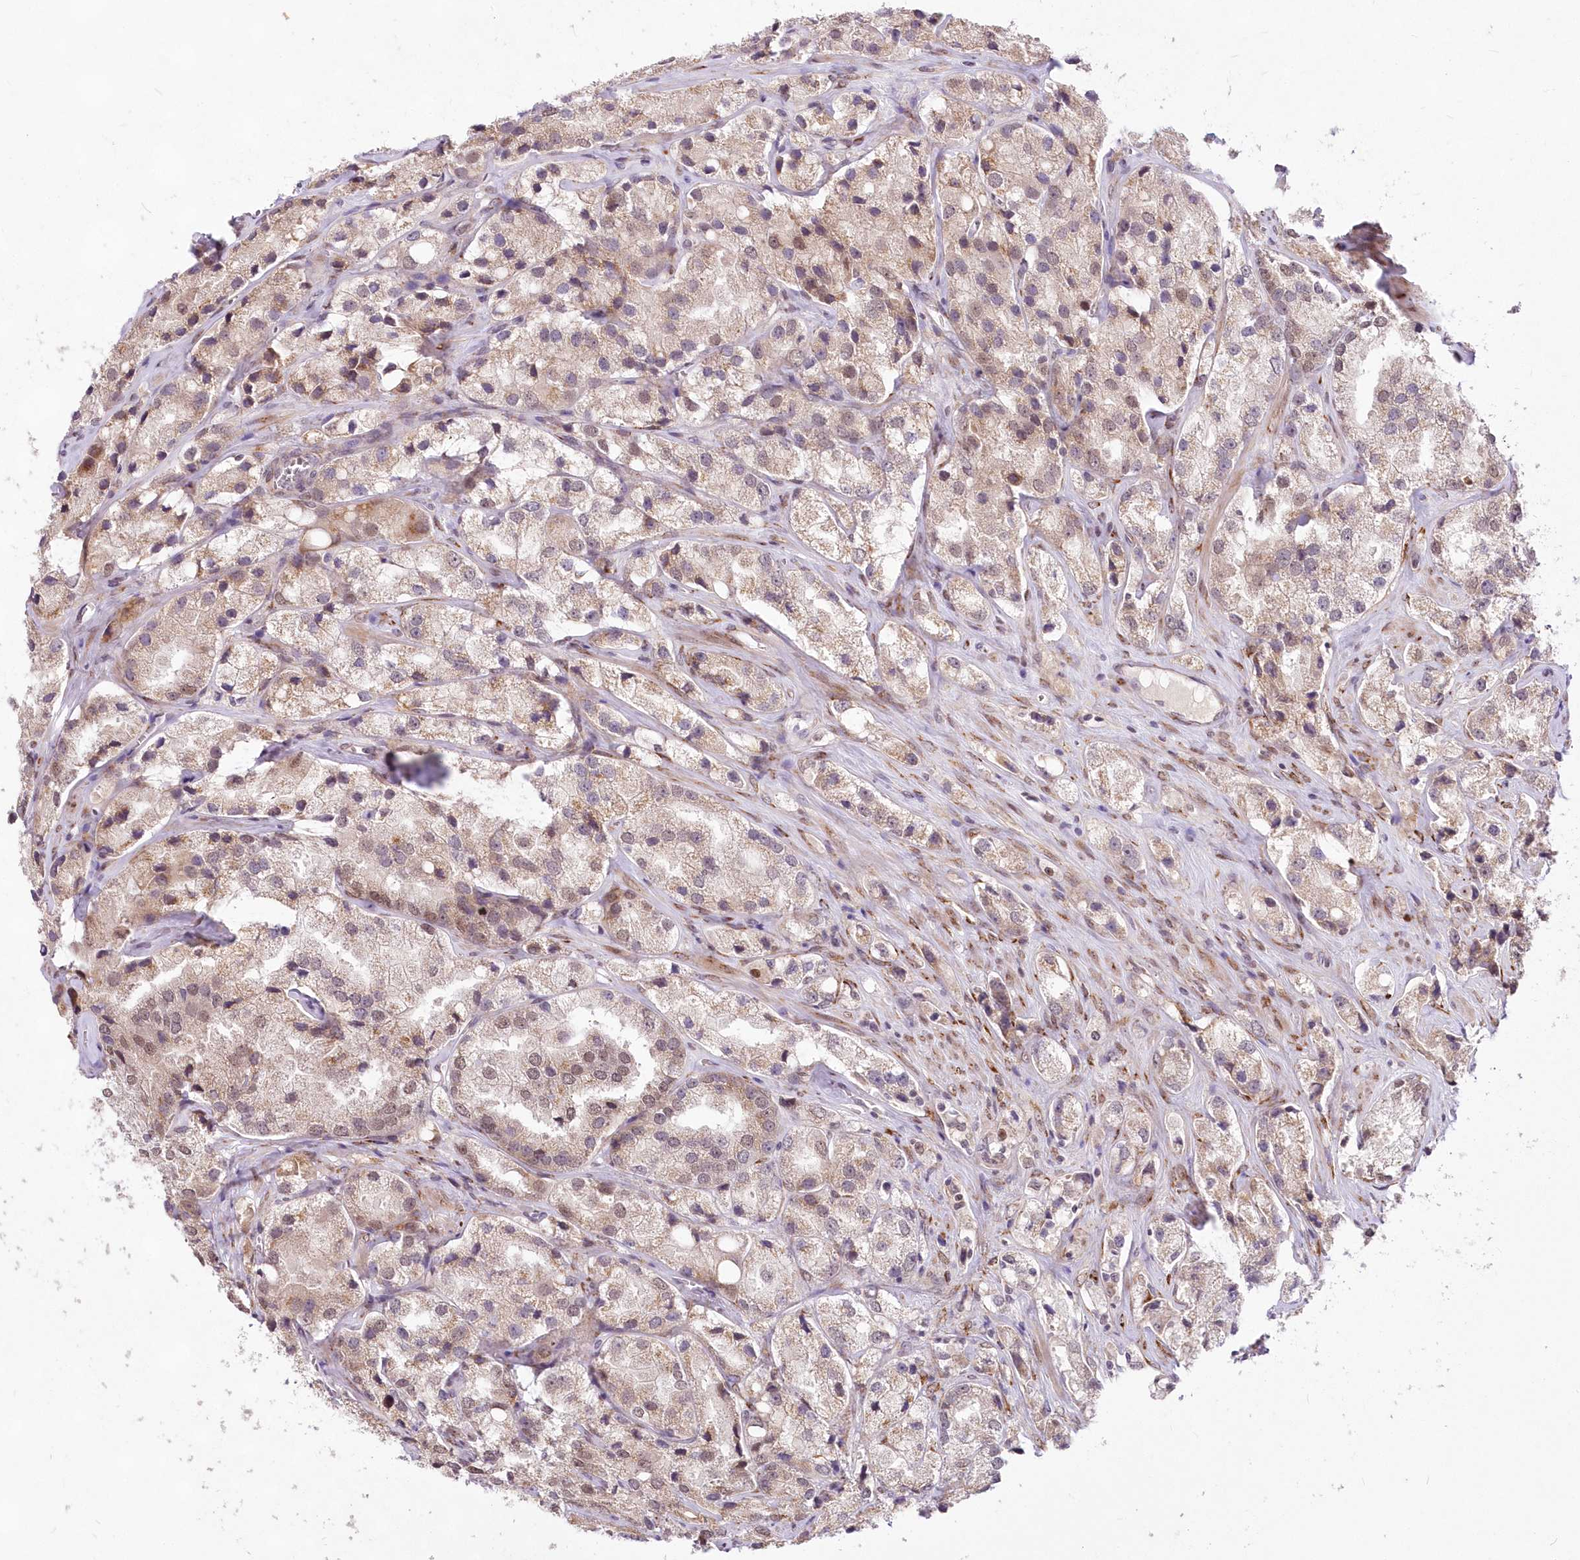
{"staining": {"intensity": "weak", "quantity": ">75%", "location": "cytoplasmic/membranous"}, "tissue": "prostate cancer", "cell_type": "Tumor cells", "image_type": "cancer", "snomed": [{"axis": "morphology", "description": "Adenocarcinoma, High grade"}, {"axis": "topography", "description": "Prostate"}], "caption": "Prostate high-grade adenocarcinoma tissue demonstrates weak cytoplasmic/membranous staining in about >75% of tumor cells", "gene": "LDB1", "patient": {"sex": "male", "age": 66}}